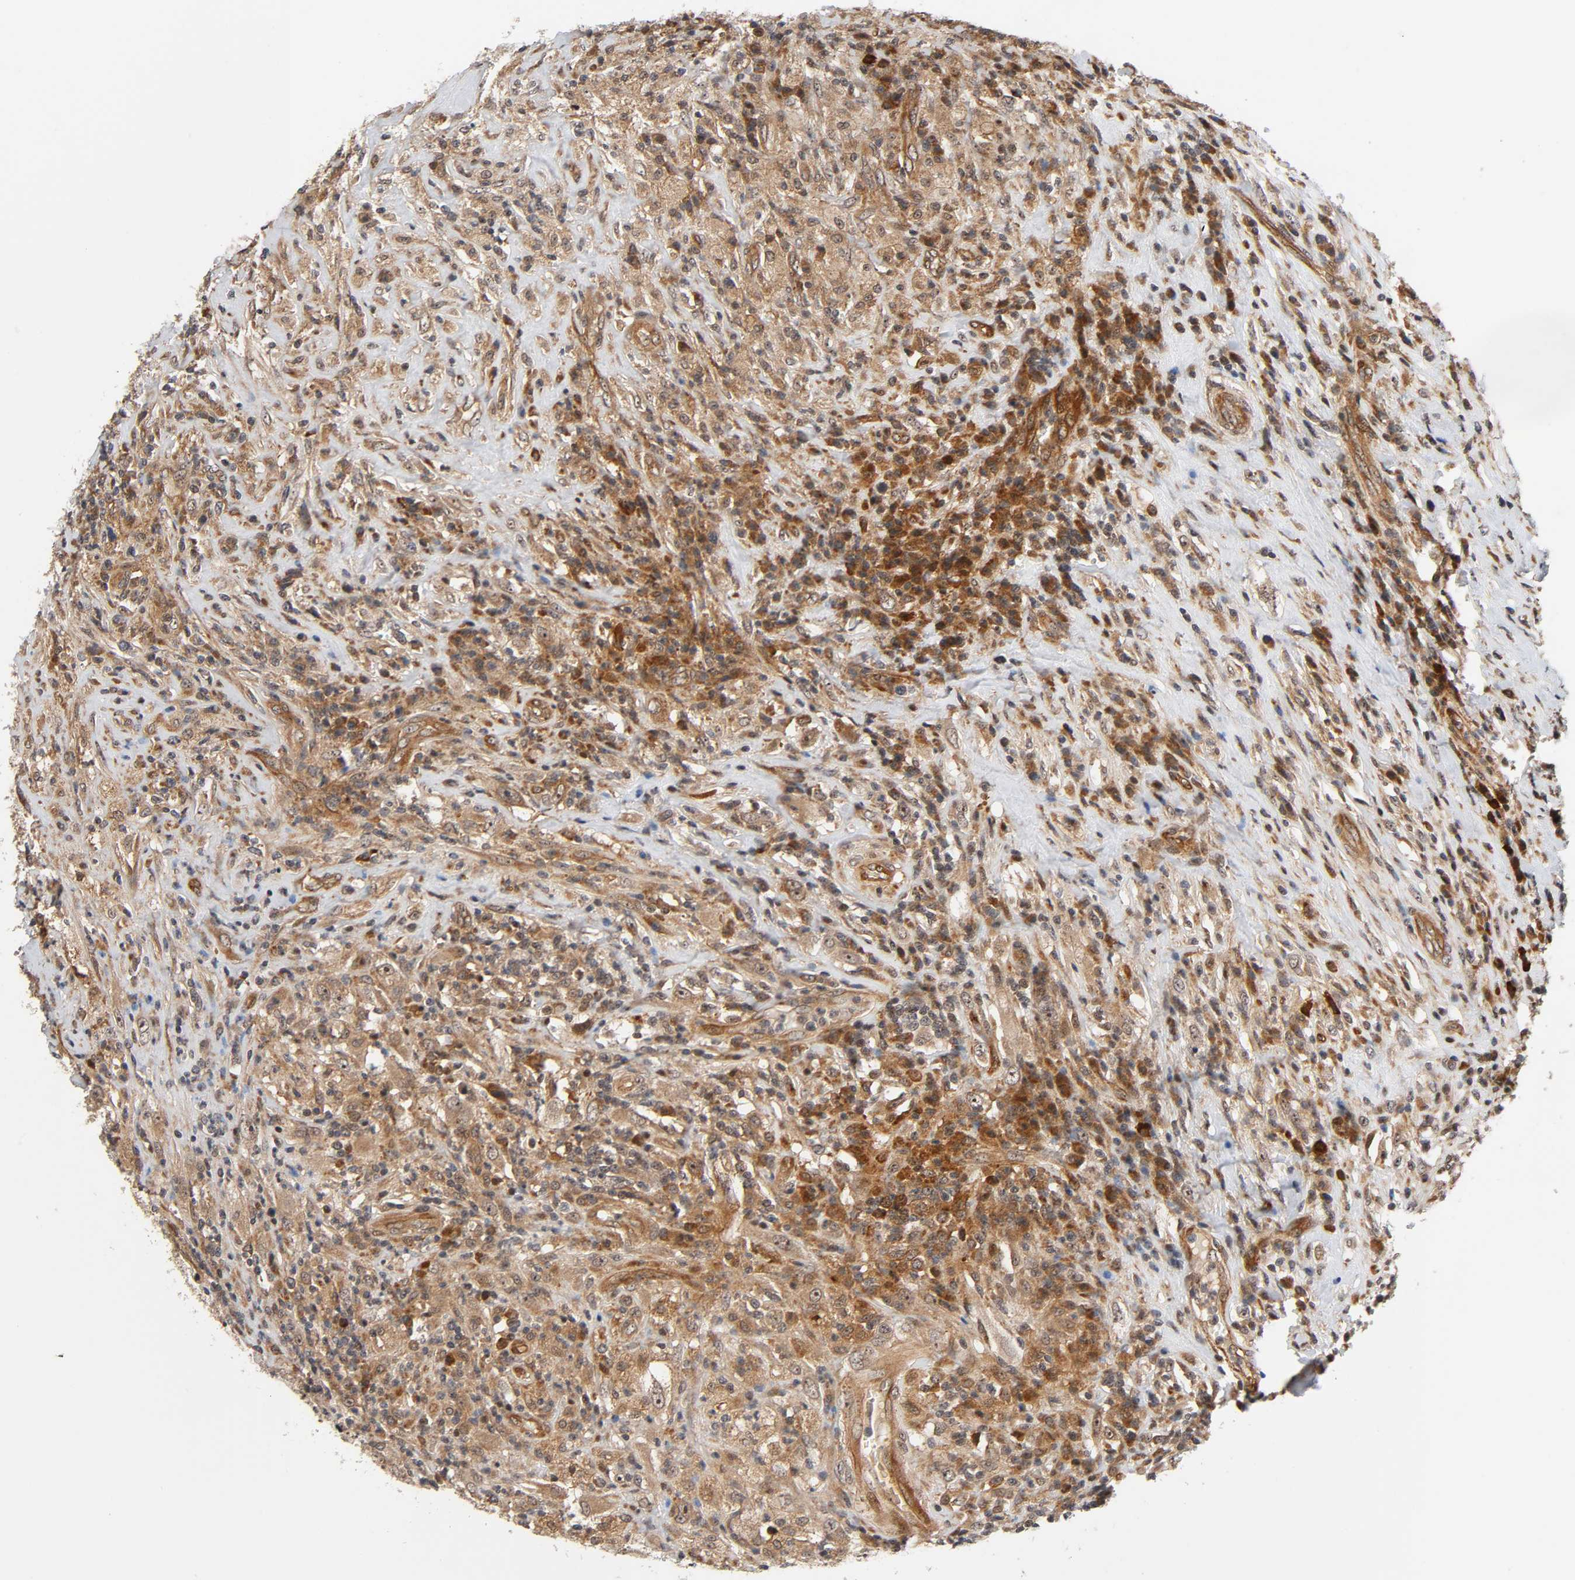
{"staining": {"intensity": "weak", "quantity": ">75%", "location": "cytoplasmic/membranous"}, "tissue": "testis cancer", "cell_type": "Tumor cells", "image_type": "cancer", "snomed": [{"axis": "morphology", "description": "Necrosis, NOS"}, {"axis": "morphology", "description": "Carcinoma, Embryonal, NOS"}, {"axis": "topography", "description": "Testis"}], "caption": "Immunohistochemical staining of human testis cancer reveals low levels of weak cytoplasmic/membranous protein positivity in approximately >75% of tumor cells.", "gene": "IQCJ-SCHIP1", "patient": {"sex": "male", "age": 19}}